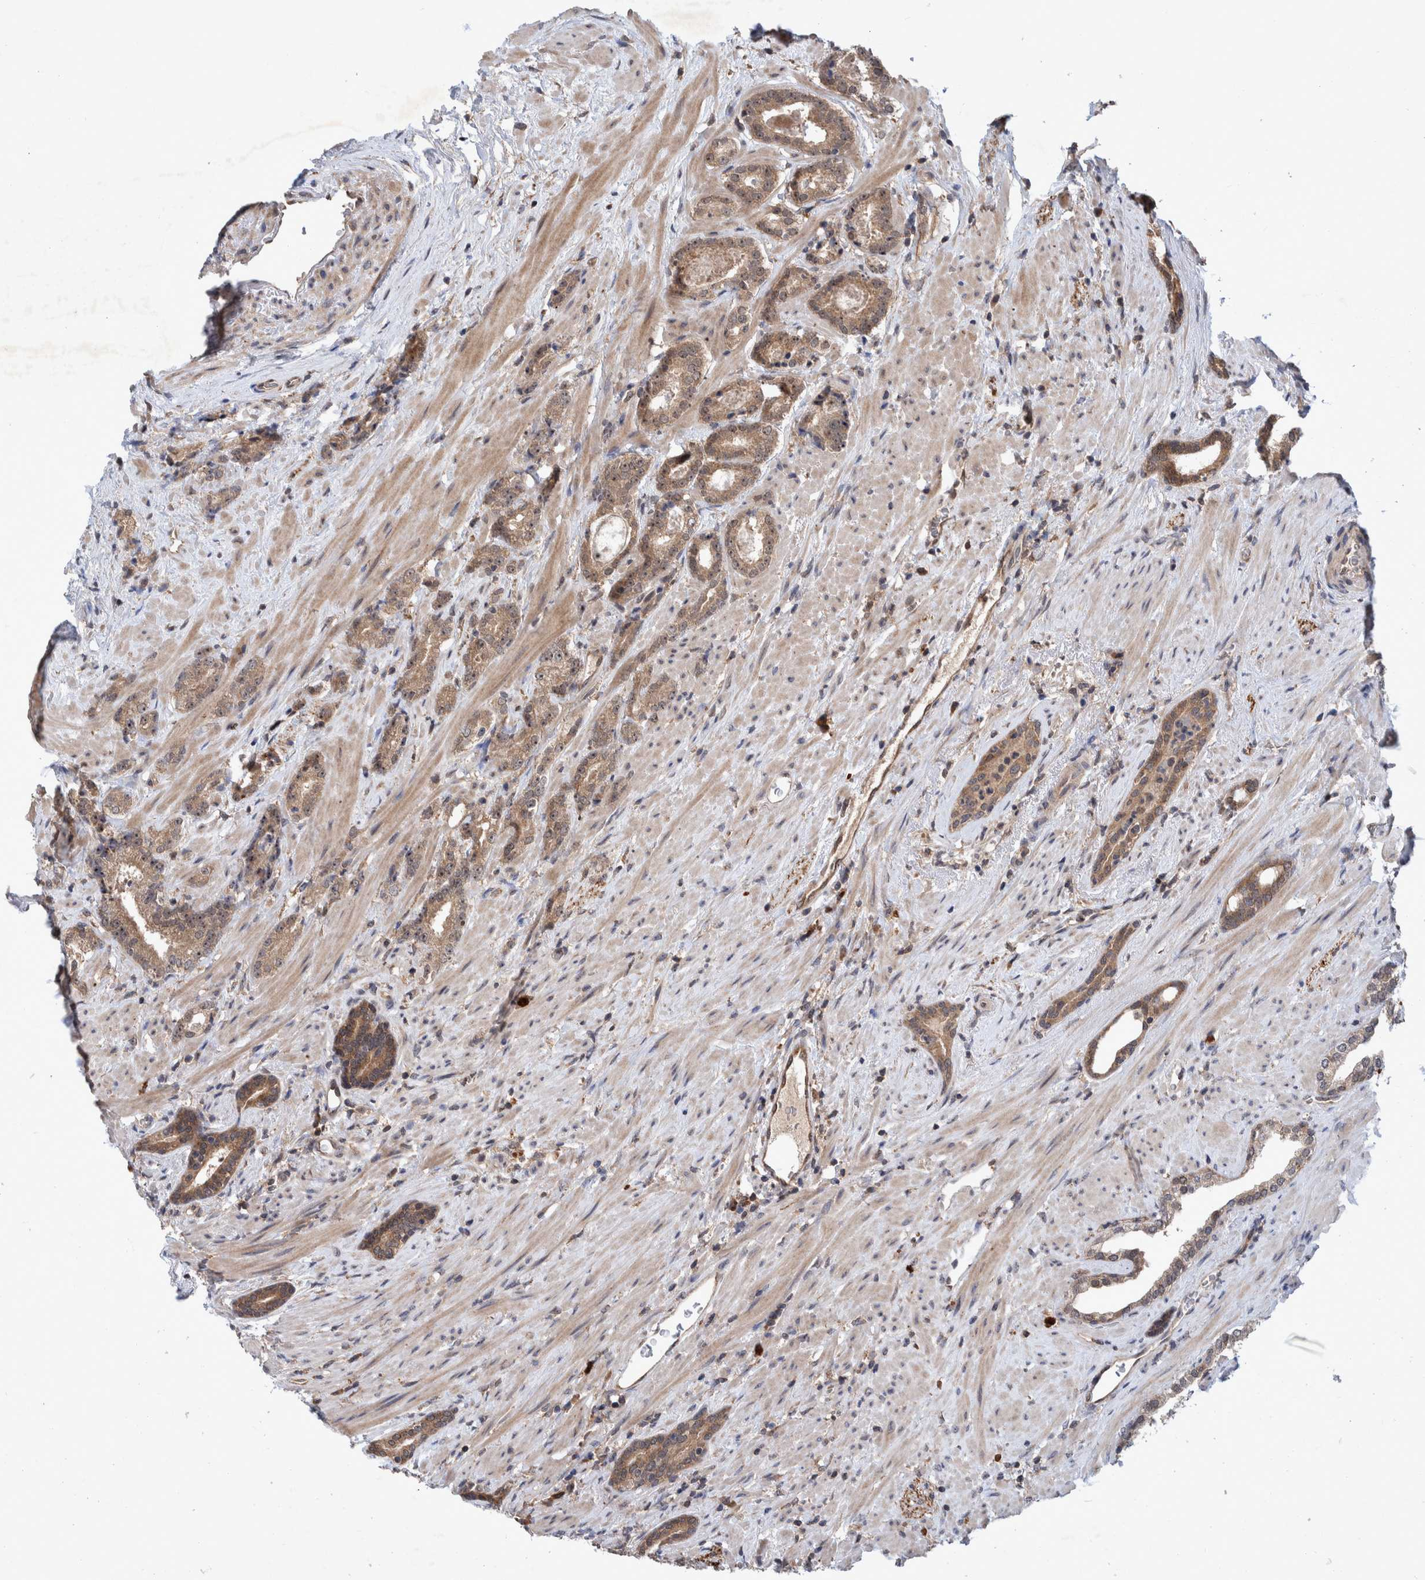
{"staining": {"intensity": "moderate", "quantity": ">75%", "location": "cytoplasmic/membranous,nuclear"}, "tissue": "prostate cancer", "cell_type": "Tumor cells", "image_type": "cancer", "snomed": [{"axis": "morphology", "description": "Adenocarcinoma, High grade"}, {"axis": "topography", "description": "Prostate"}], "caption": "Prostate cancer stained with a brown dye exhibits moderate cytoplasmic/membranous and nuclear positive expression in approximately >75% of tumor cells.", "gene": "PLPBP", "patient": {"sex": "male", "age": 71}}